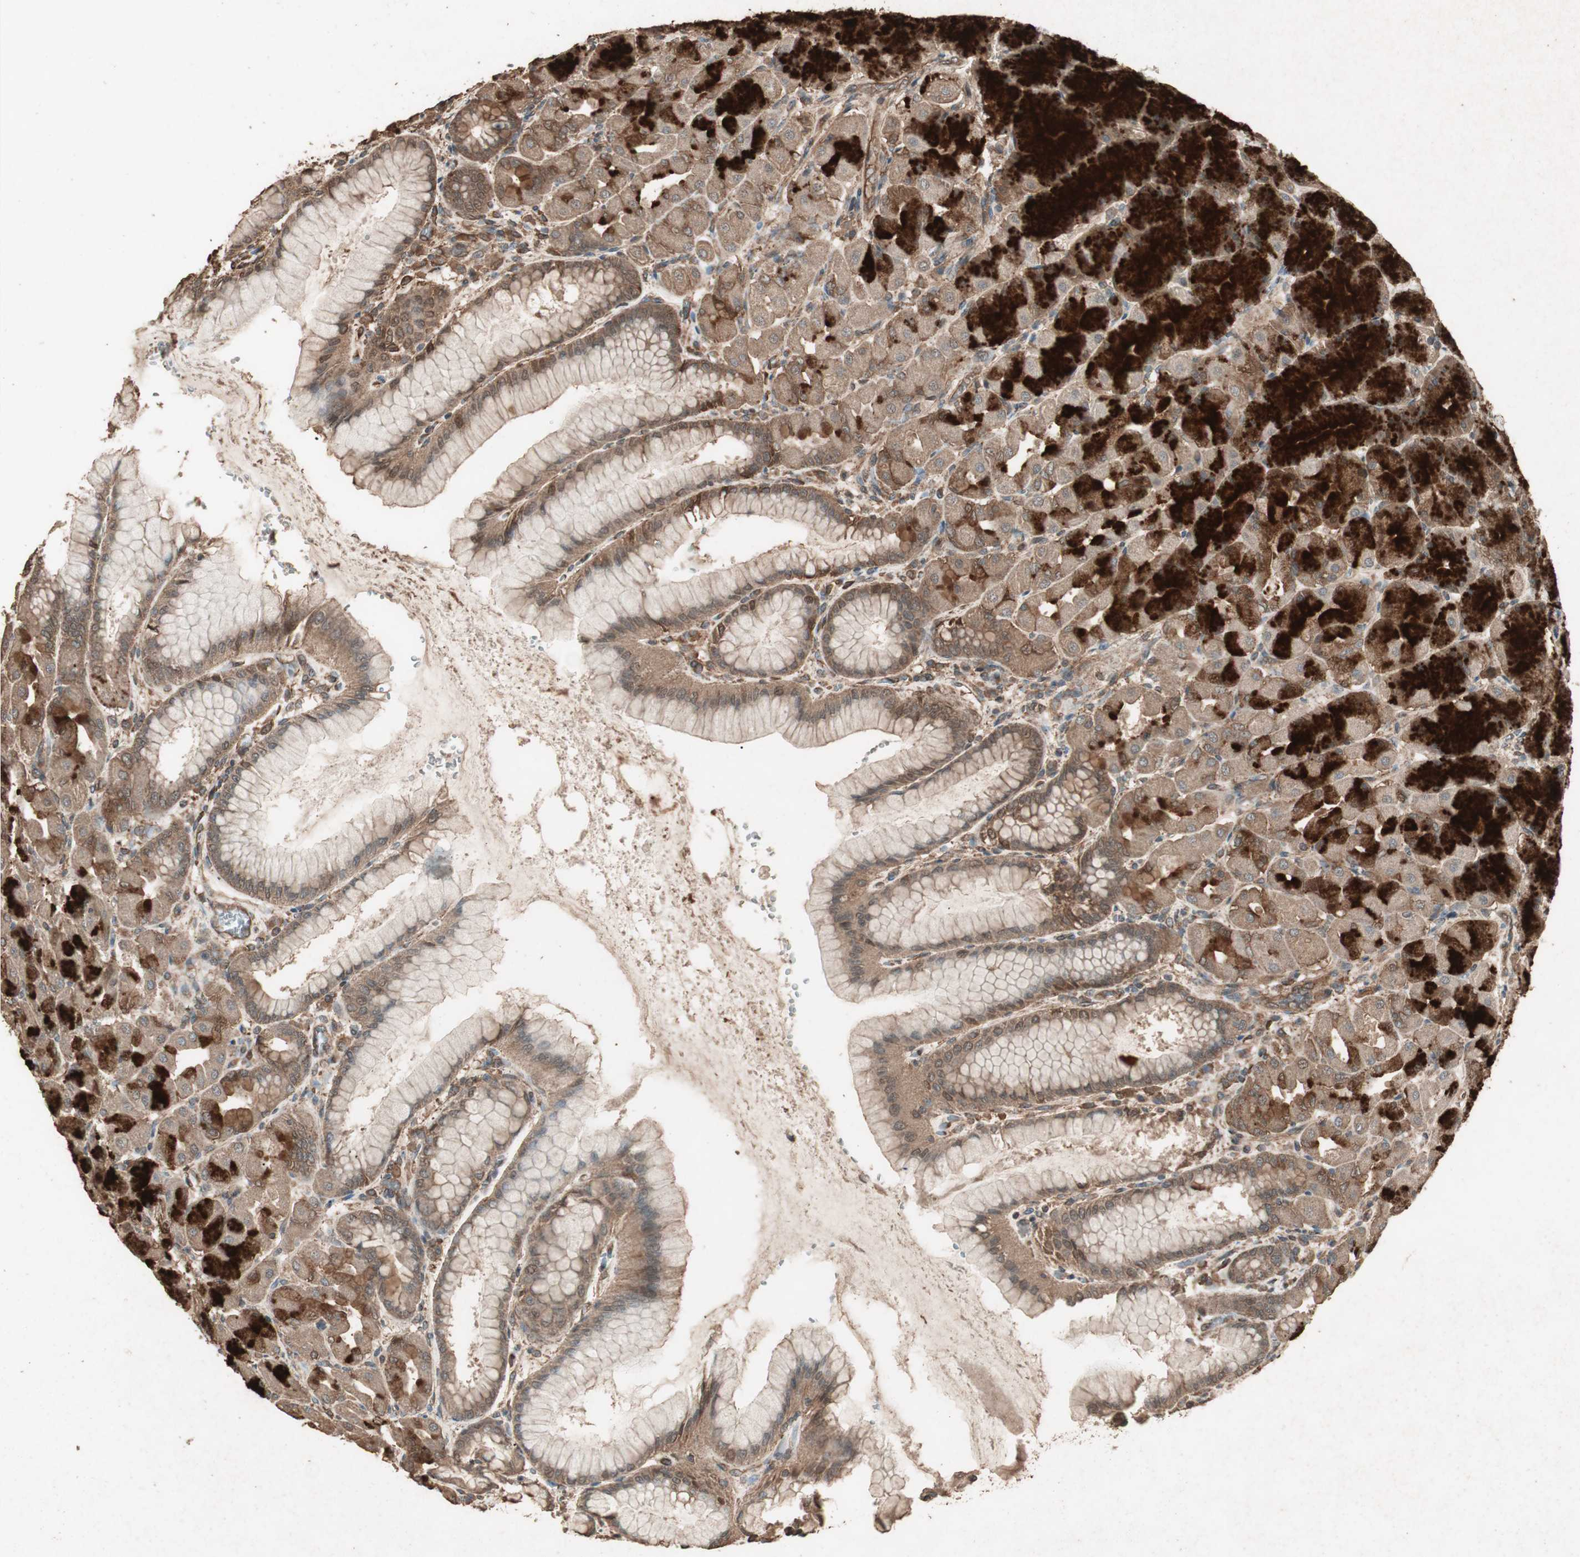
{"staining": {"intensity": "strong", "quantity": "25%-75%", "location": "cytoplasmic/membranous"}, "tissue": "stomach", "cell_type": "Glandular cells", "image_type": "normal", "snomed": [{"axis": "morphology", "description": "Normal tissue, NOS"}, {"axis": "topography", "description": "Stomach, upper"}], "caption": "Approximately 25%-75% of glandular cells in normal stomach display strong cytoplasmic/membranous protein expression as visualized by brown immunohistochemical staining.", "gene": "CCN4", "patient": {"sex": "female", "age": 56}}